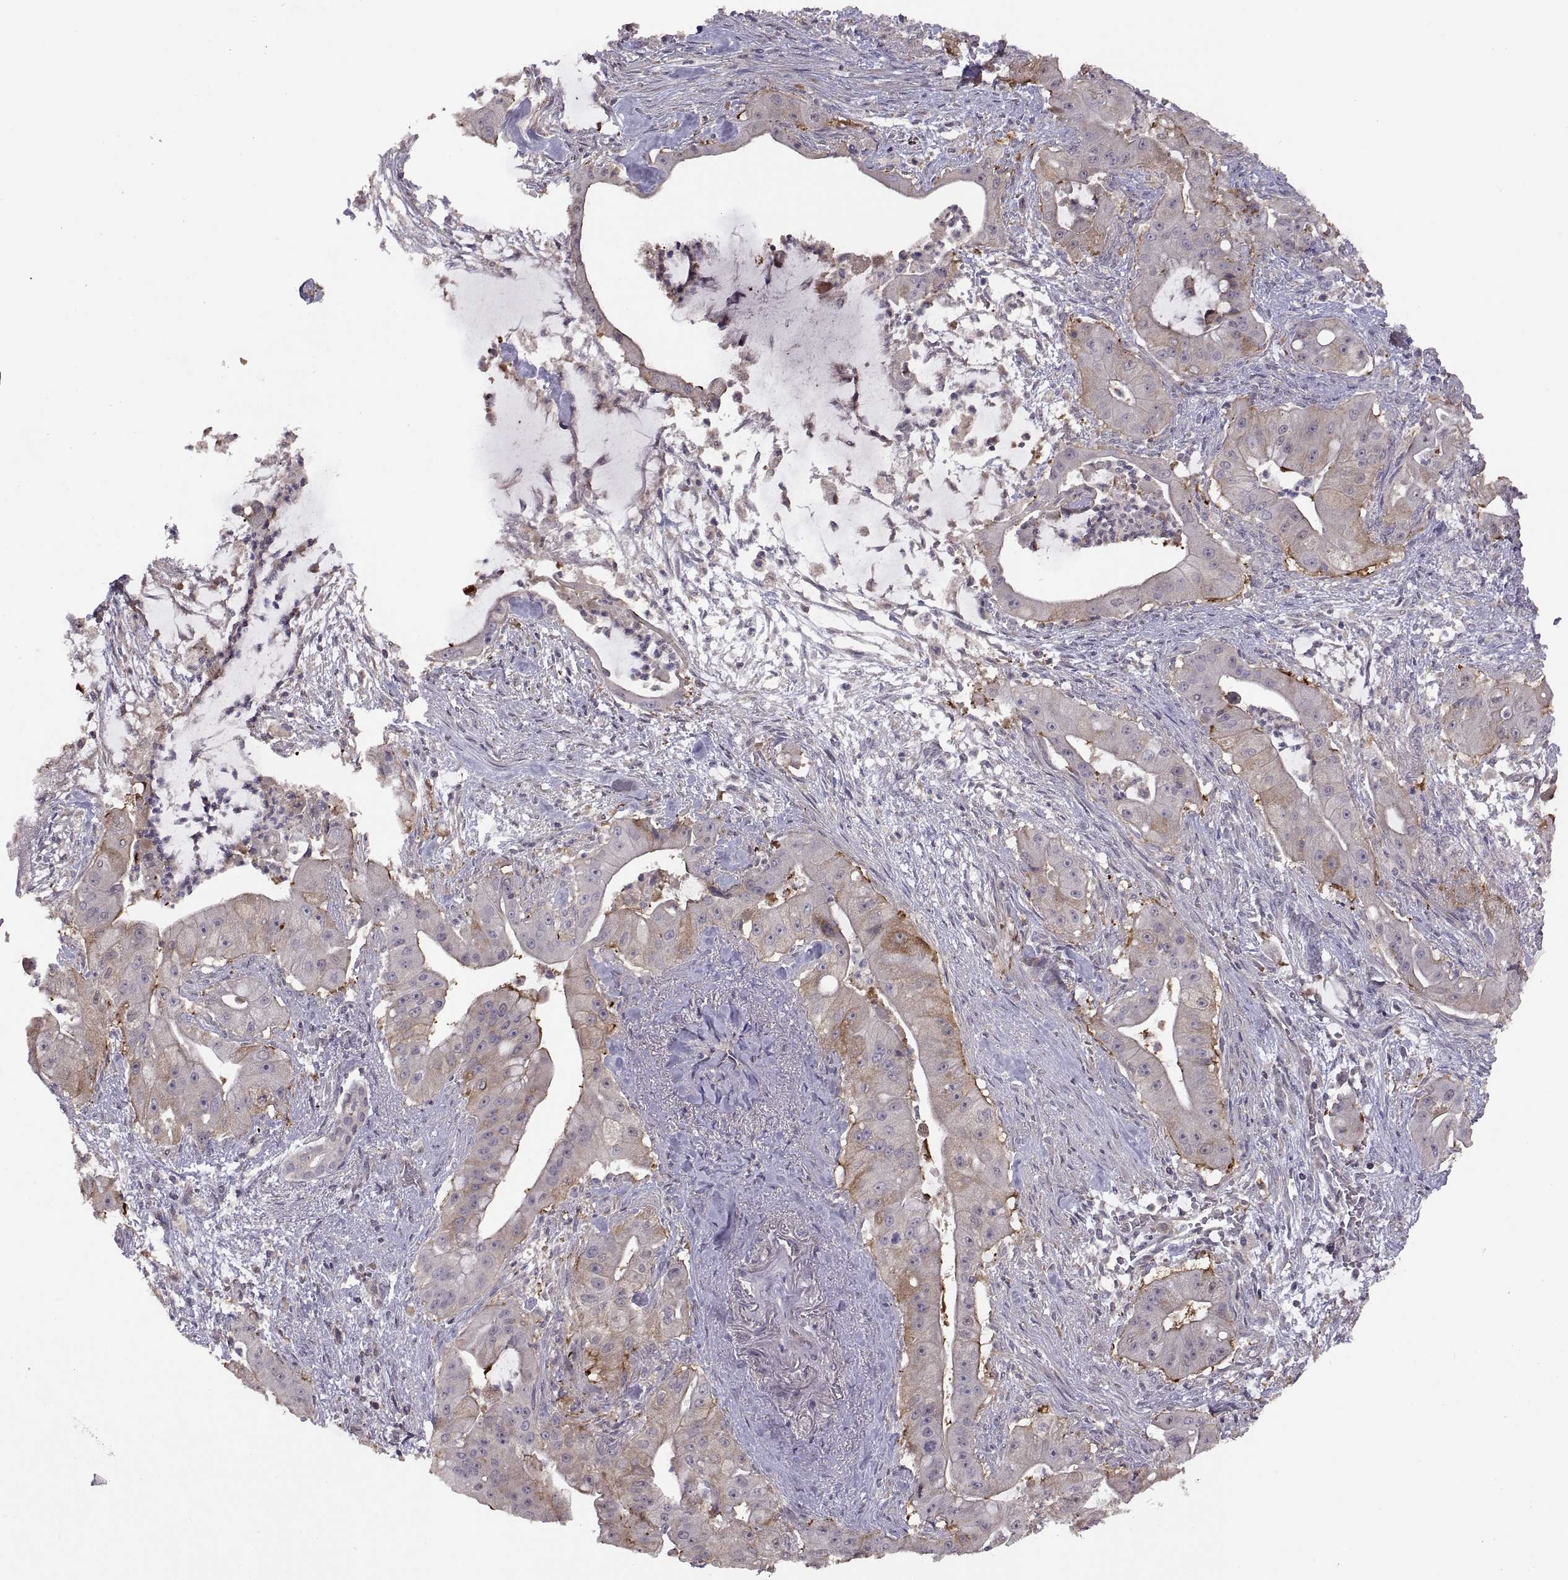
{"staining": {"intensity": "negative", "quantity": "none", "location": "none"}, "tissue": "pancreatic cancer", "cell_type": "Tumor cells", "image_type": "cancer", "snomed": [{"axis": "morphology", "description": "Normal tissue, NOS"}, {"axis": "morphology", "description": "Inflammation, NOS"}, {"axis": "morphology", "description": "Adenocarcinoma, NOS"}, {"axis": "topography", "description": "Pancreas"}], "caption": "This is an immunohistochemistry image of human pancreatic cancer (adenocarcinoma). There is no staining in tumor cells.", "gene": "NMNAT2", "patient": {"sex": "male", "age": 57}}